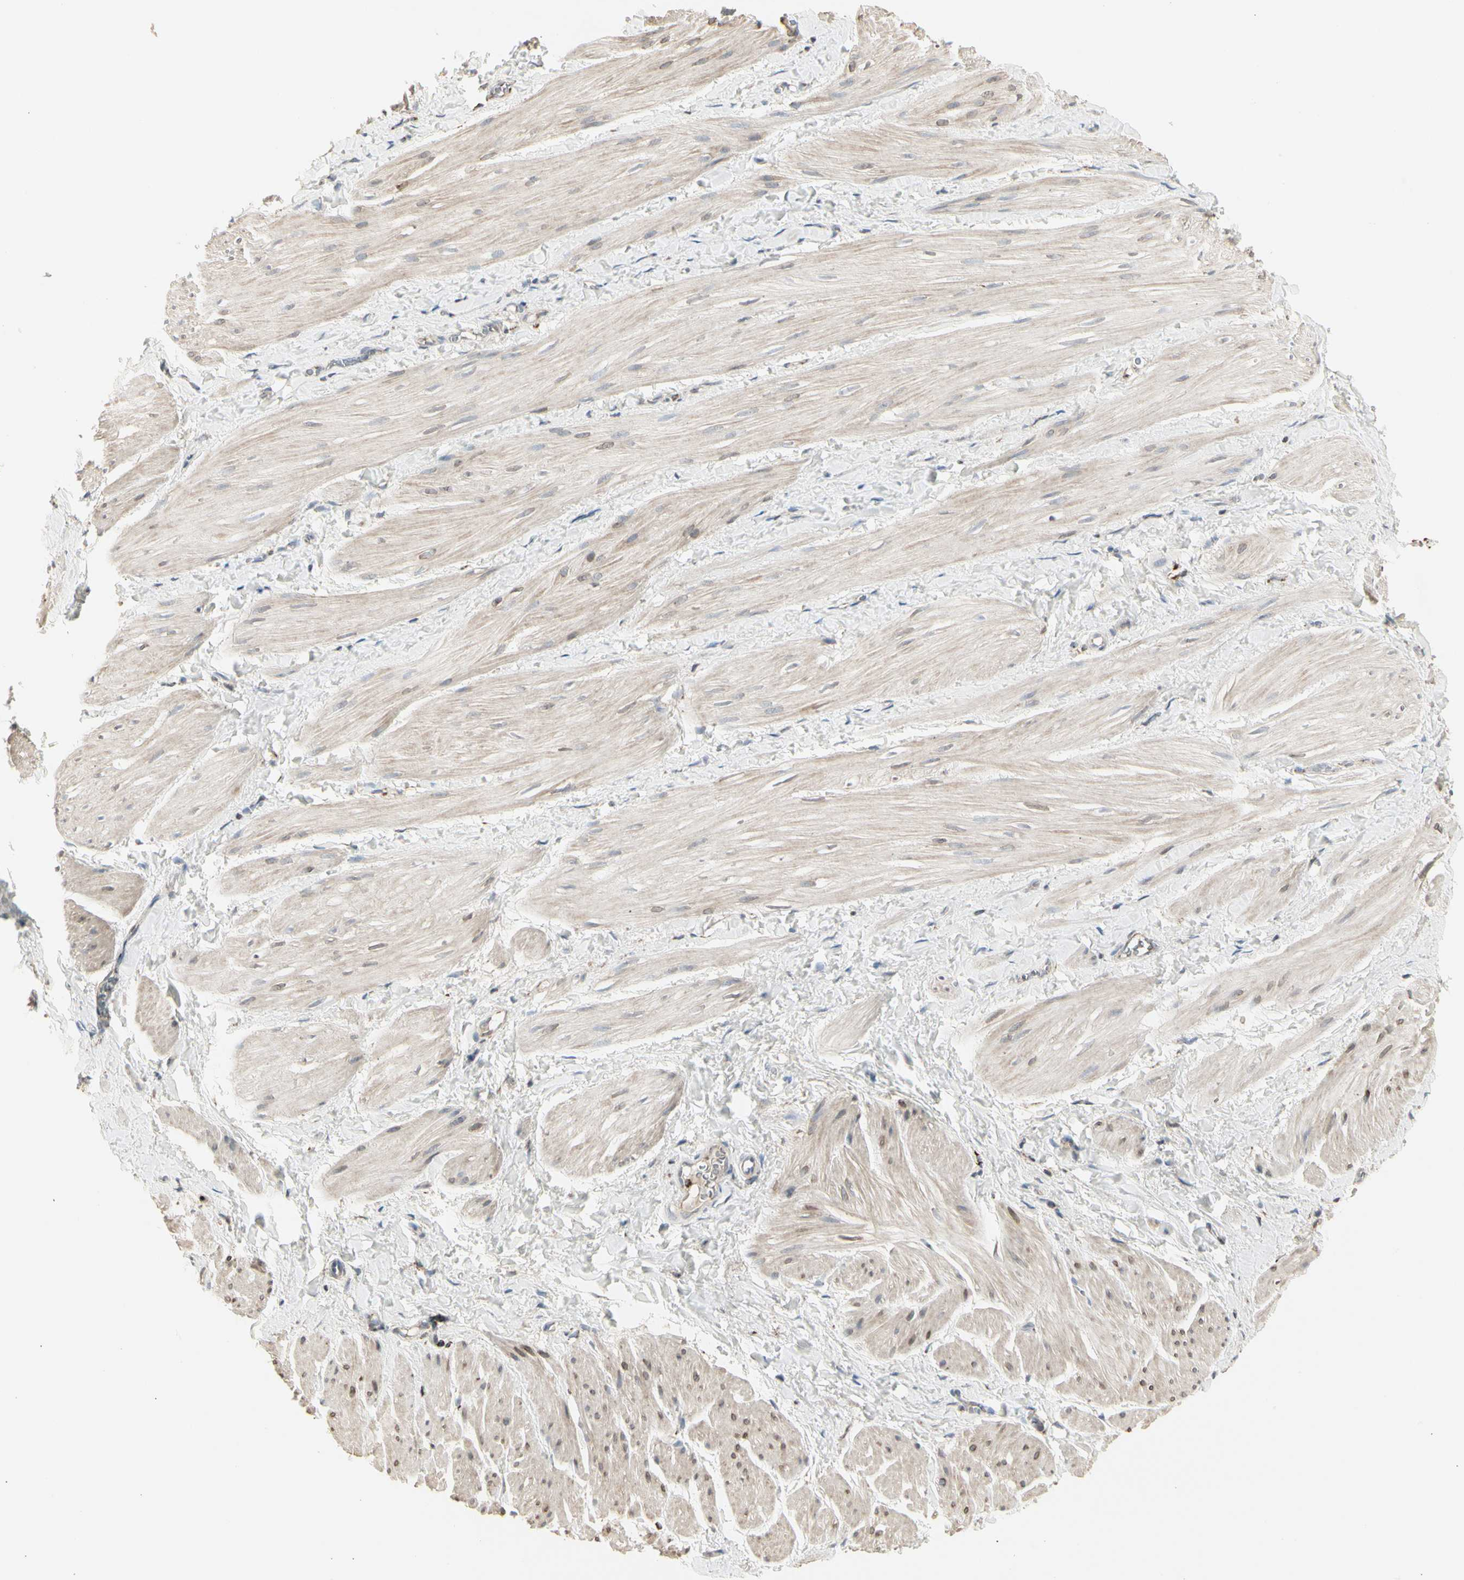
{"staining": {"intensity": "weak", "quantity": "25%-75%", "location": "cytoplasmic/membranous"}, "tissue": "smooth muscle", "cell_type": "Smooth muscle cells", "image_type": "normal", "snomed": [{"axis": "morphology", "description": "Normal tissue, NOS"}, {"axis": "topography", "description": "Smooth muscle"}], "caption": "Weak cytoplasmic/membranous protein expression is seen in about 25%-75% of smooth muscle cells in smooth muscle. (brown staining indicates protein expression, while blue staining denotes nuclei).", "gene": "TMEM176A", "patient": {"sex": "male", "age": 16}}